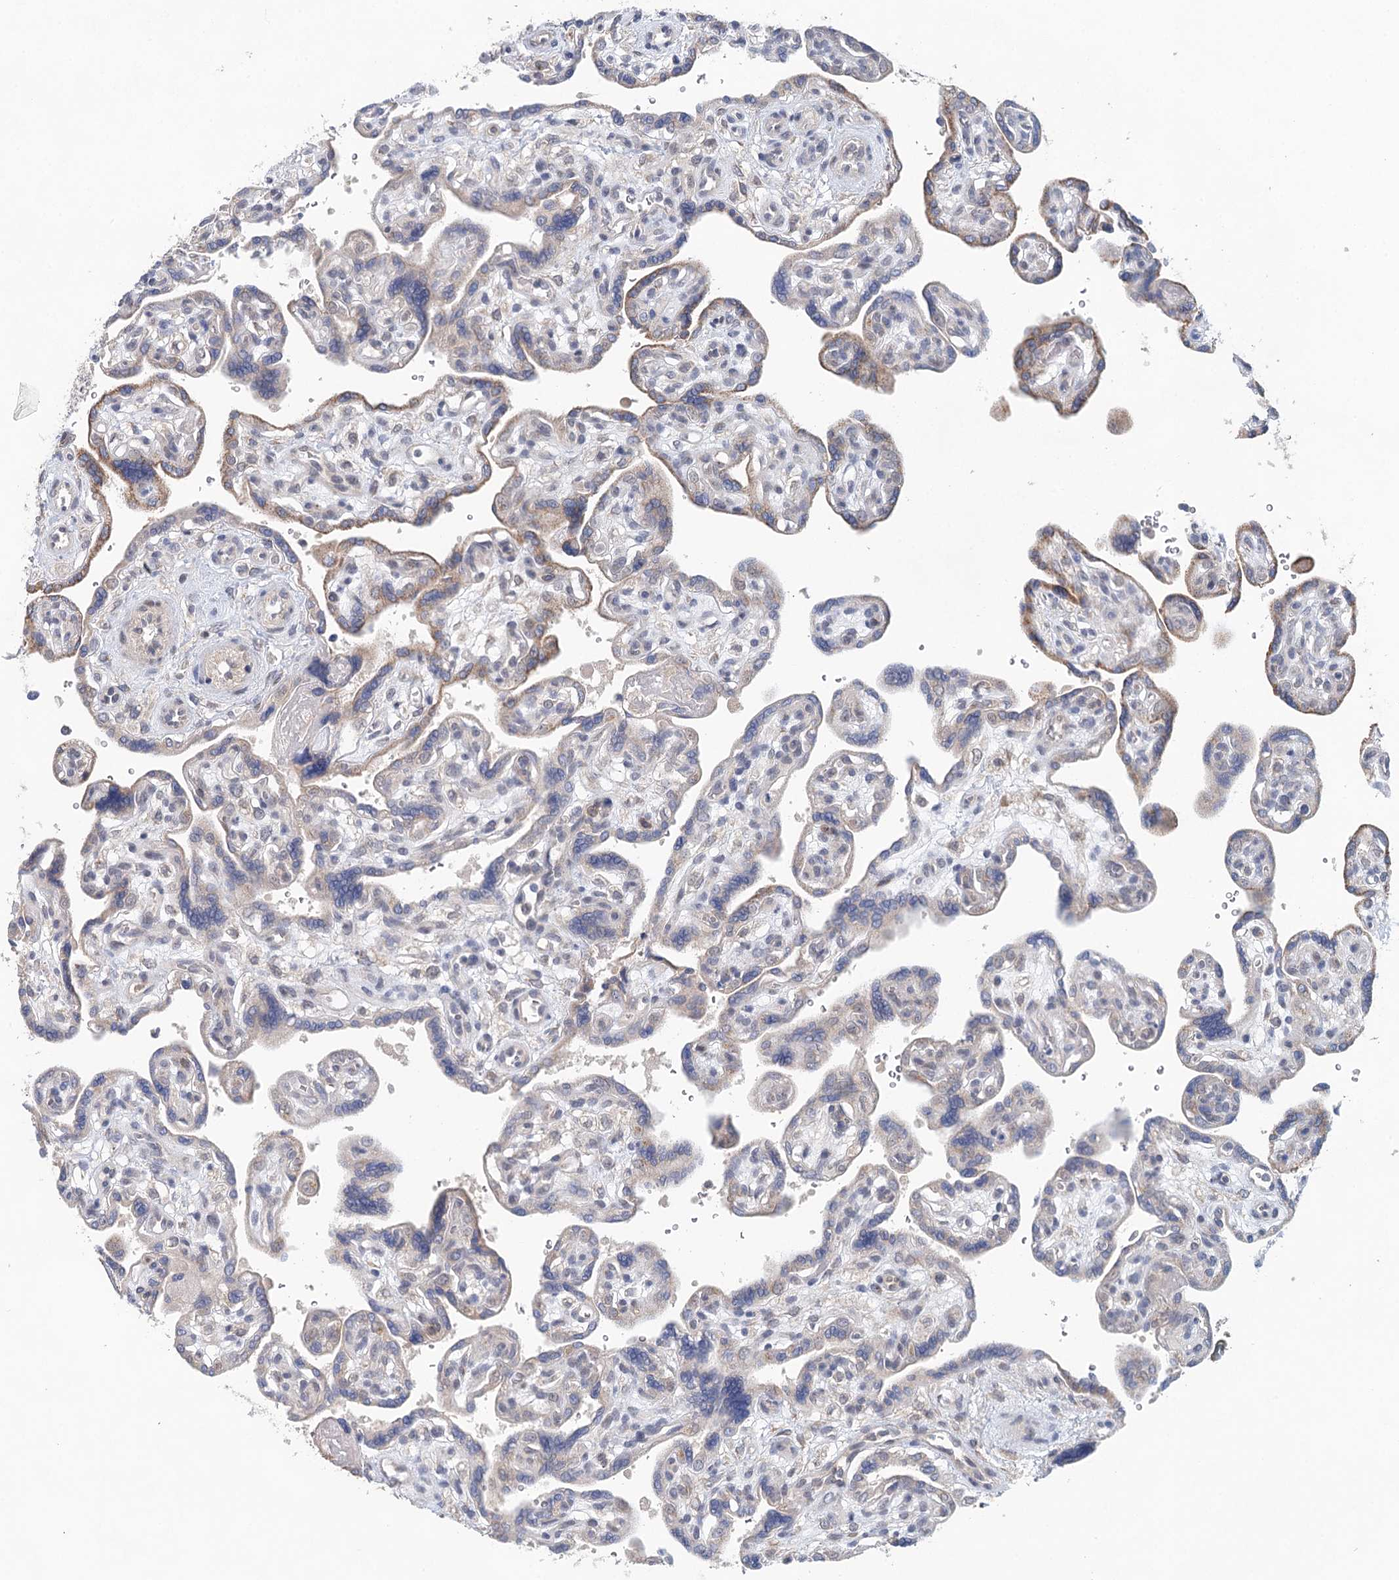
{"staining": {"intensity": "moderate", "quantity": "25%-75%", "location": "cytoplasmic/membranous"}, "tissue": "placenta", "cell_type": "Trophoblastic cells", "image_type": "normal", "snomed": [{"axis": "morphology", "description": "Normal tissue, NOS"}, {"axis": "topography", "description": "Placenta"}], "caption": "A brown stain labels moderate cytoplasmic/membranous expression of a protein in trophoblastic cells of normal human placenta.", "gene": "BLTP1", "patient": {"sex": "female", "age": 39}}